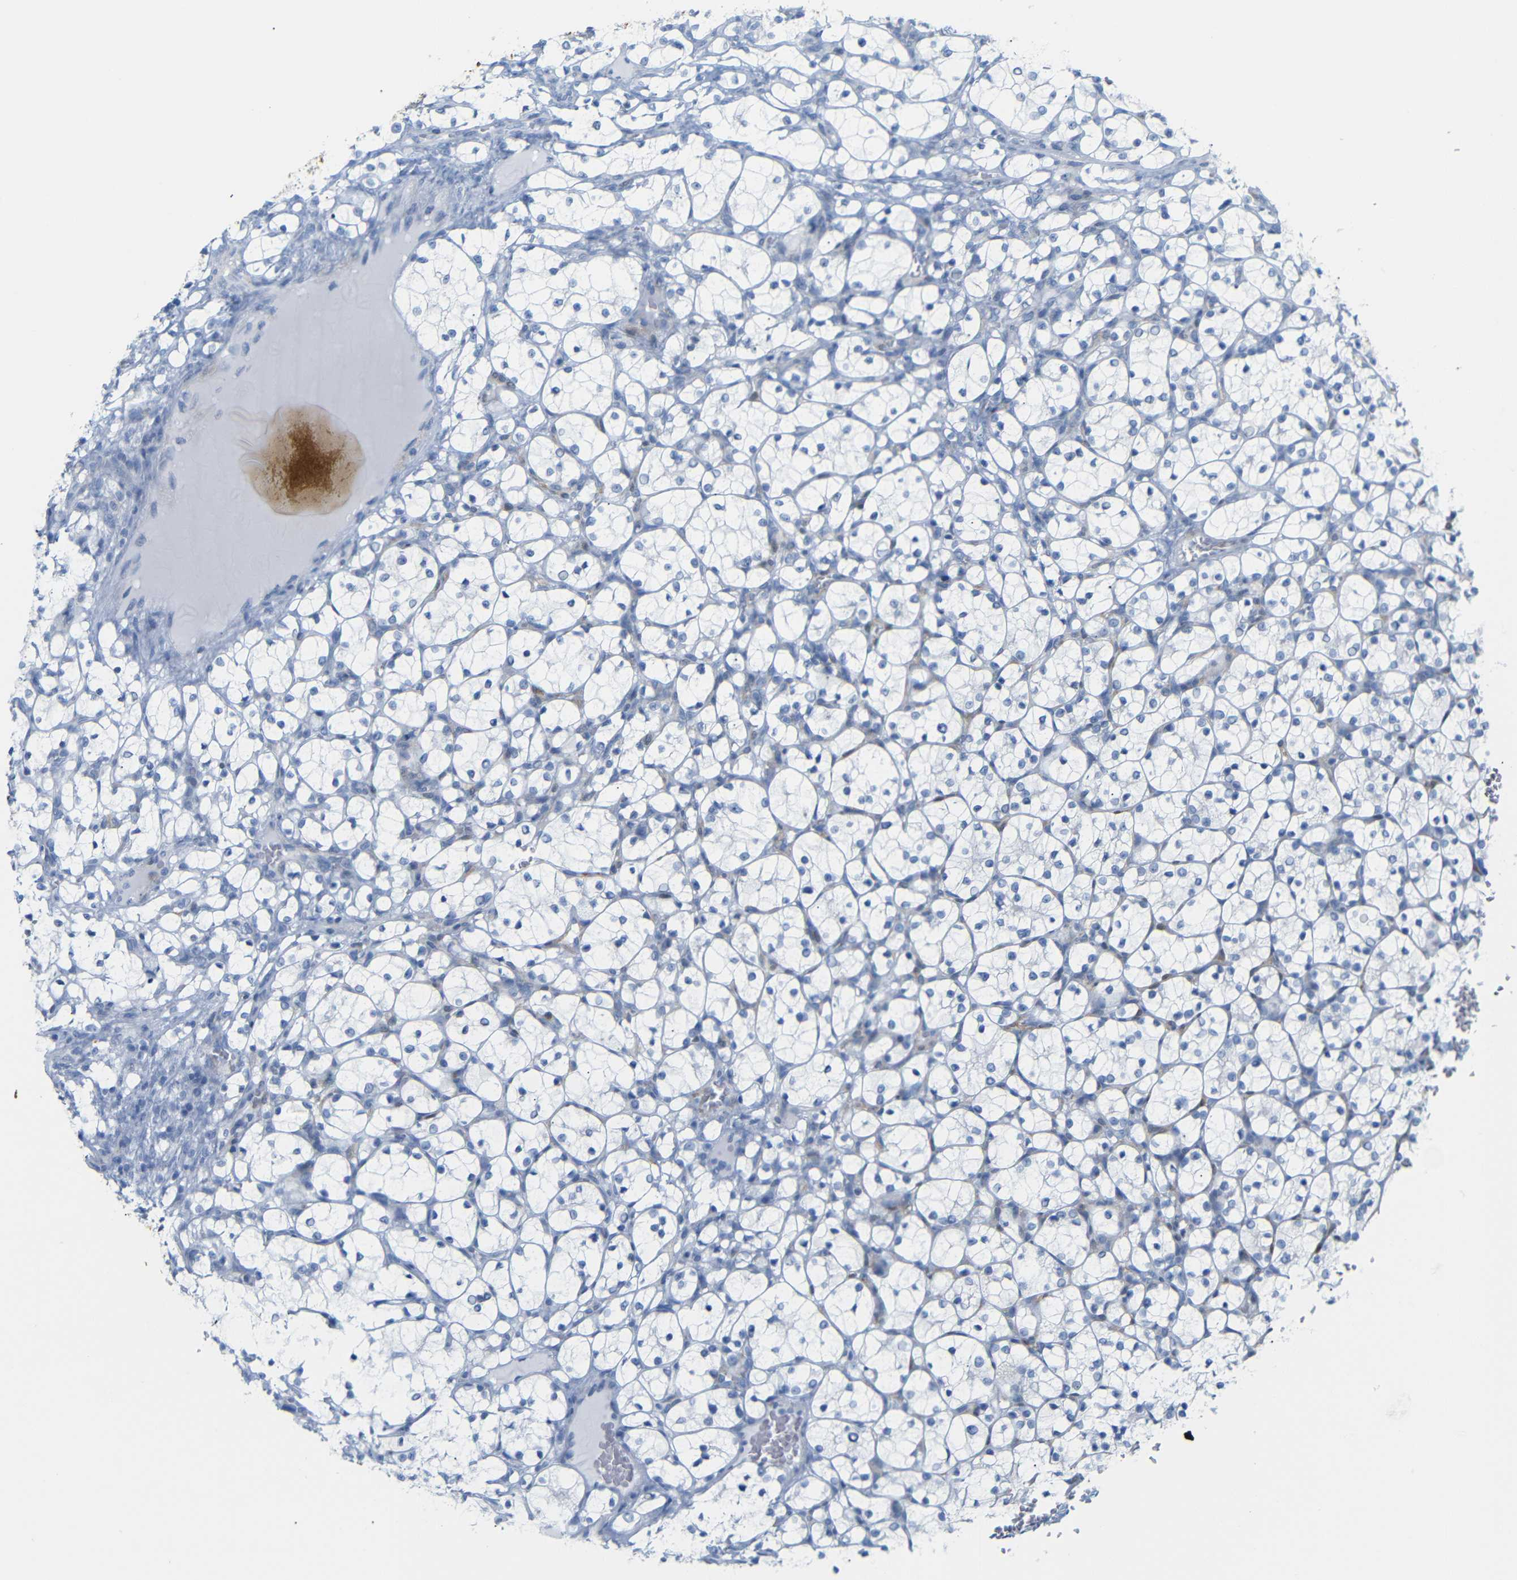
{"staining": {"intensity": "negative", "quantity": "none", "location": "none"}, "tissue": "renal cancer", "cell_type": "Tumor cells", "image_type": "cancer", "snomed": [{"axis": "morphology", "description": "Adenocarcinoma, NOS"}, {"axis": "topography", "description": "Kidney"}], "caption": "Immunohistochemistry (IHC) image of neoplastic tissue: adenocarcinoma (renal) stained with DAB exhibits no significant protein positivity in tumor cells.", "gene": "MT1A", "patient": {"sex": "female", "age": 69}}